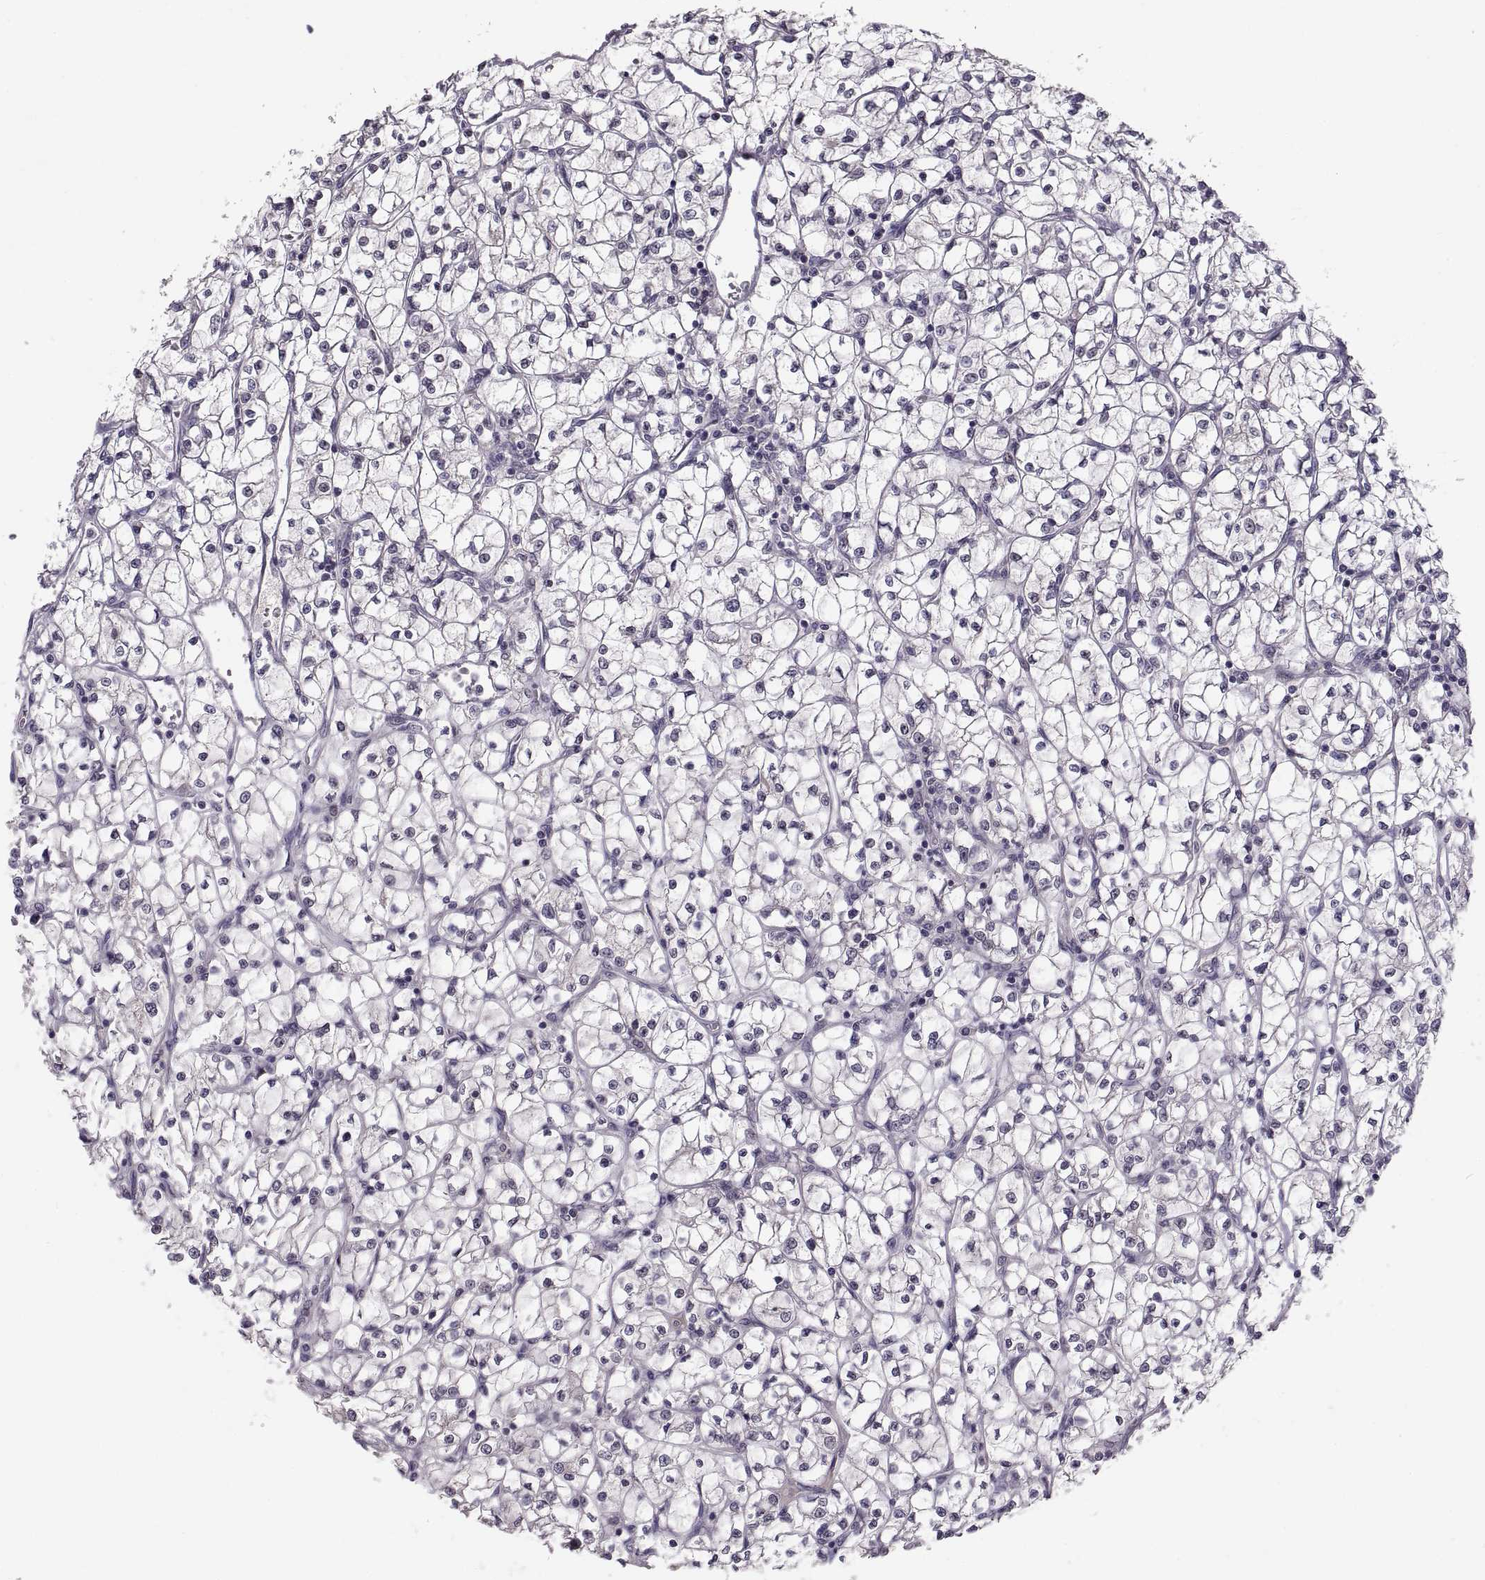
{"staining": {"intensity": "negative", "quantity": "none", "location": "none"}, "tissue": "renal cancer", "cell_type": "Tumor cells", "image_type": "cancer", "snomed": [{"axis": "morphology", "description": "Adenocarcinoma, NOS"}, {"axis": "topography", "description": "Kidney"}], "caption": "Renal cancer (adenocarcinoma) stained for a protein using IHC reveals no expression tumor cells.", "gene": "PAX2", "patient": {"sex": "female", "age": 64}}